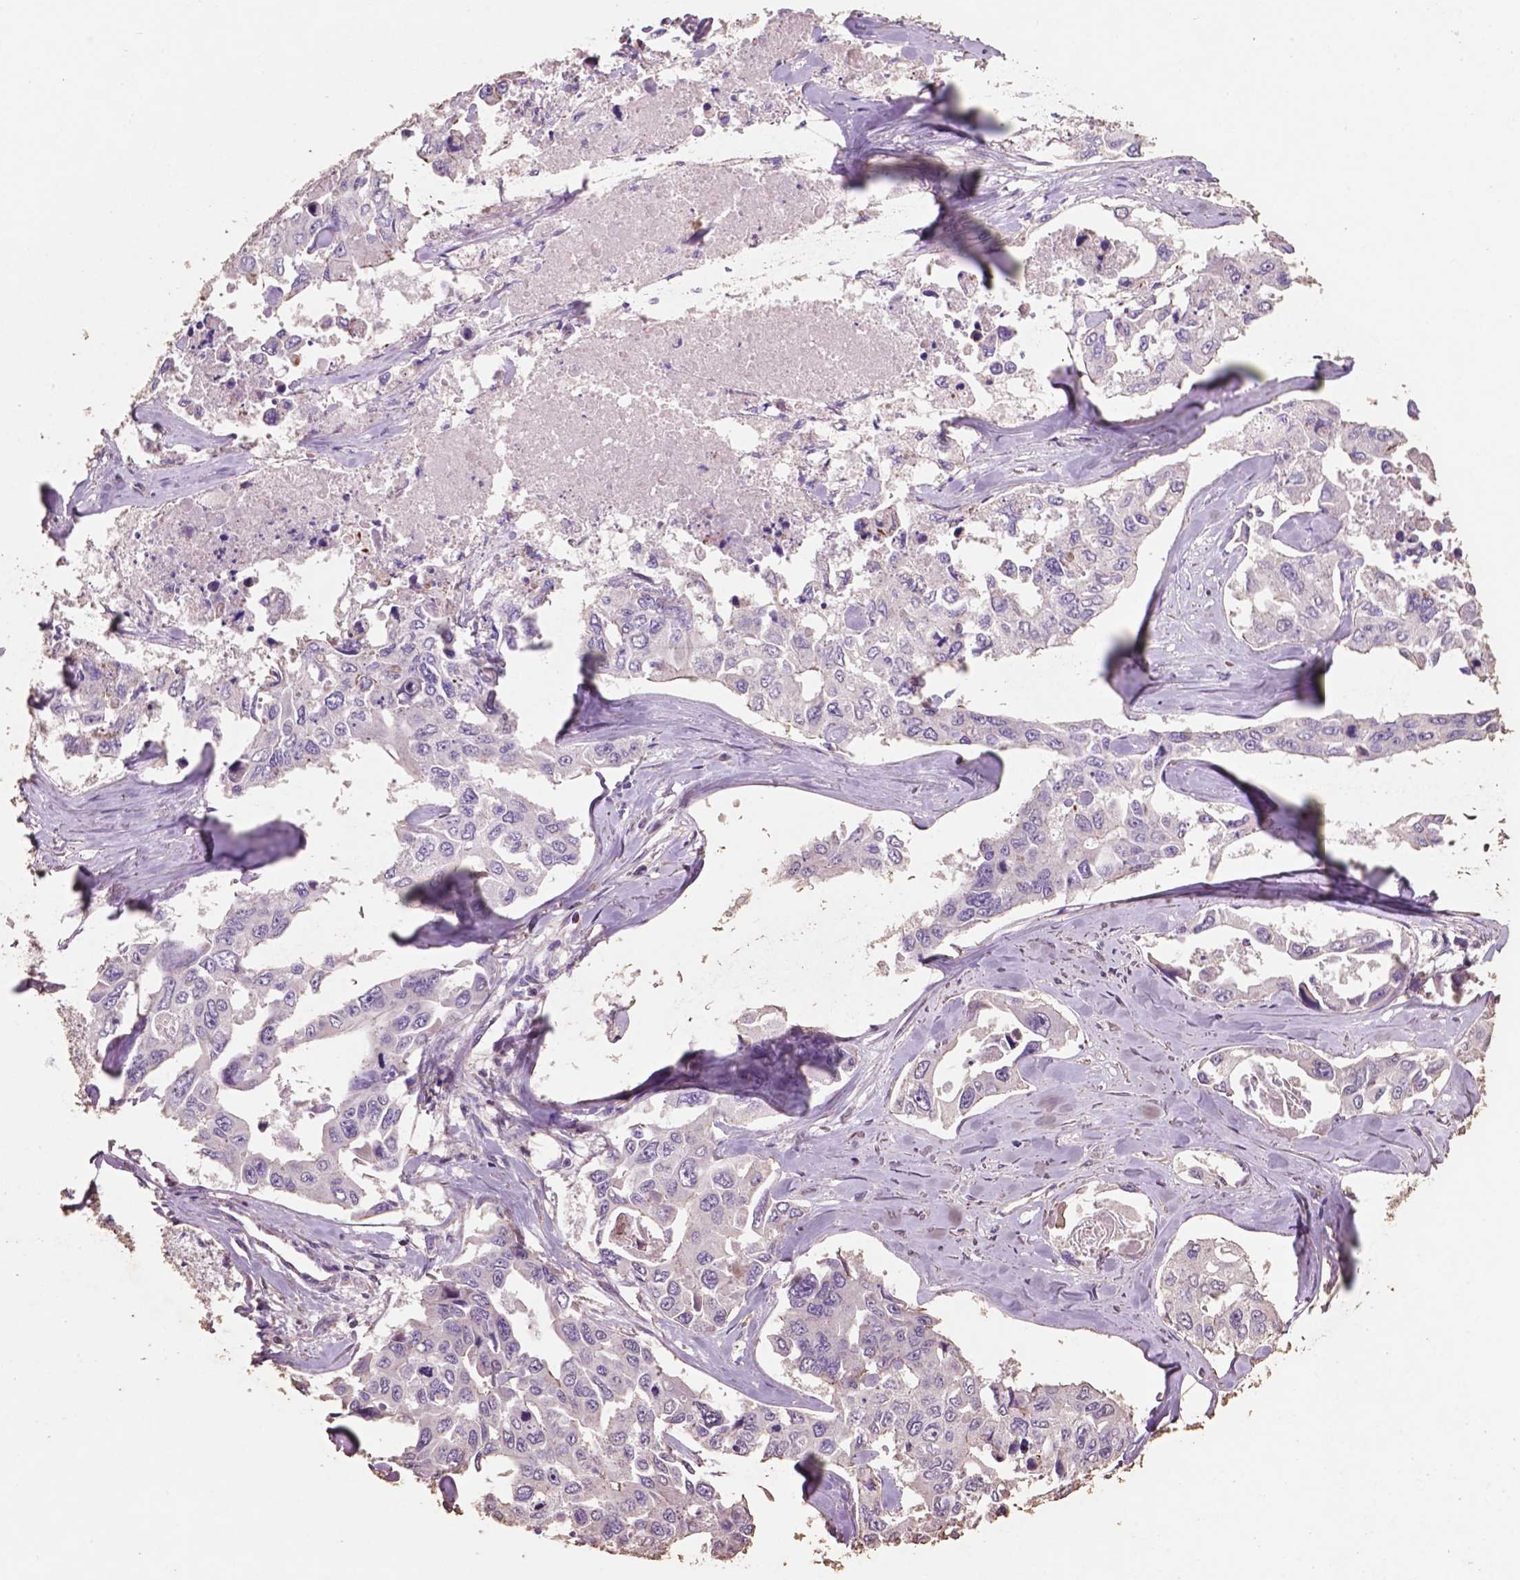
{"staining": {"intensity": "negative", "quantity": "none", "location": "none"}, "tissue": "lung cancer", "cell_type": "Tumor cells", "image_type": "cancer", "snomed": [{"axis": "morphology", "description": "Adenocarcinoma, NOS"}, {"axis": "topography", "description": "Lung"}], "caption": "Tumor cells are negative for brown protein staining in adenocarcinoma (lung). The staining was performed using DAB to visualize the protein expression in brown, while the nuclei were stained in blue with hematoxylin (Magnification: 20x).", "gene": "COMMD4", "patient": {"sex": "male", "age": 64}}